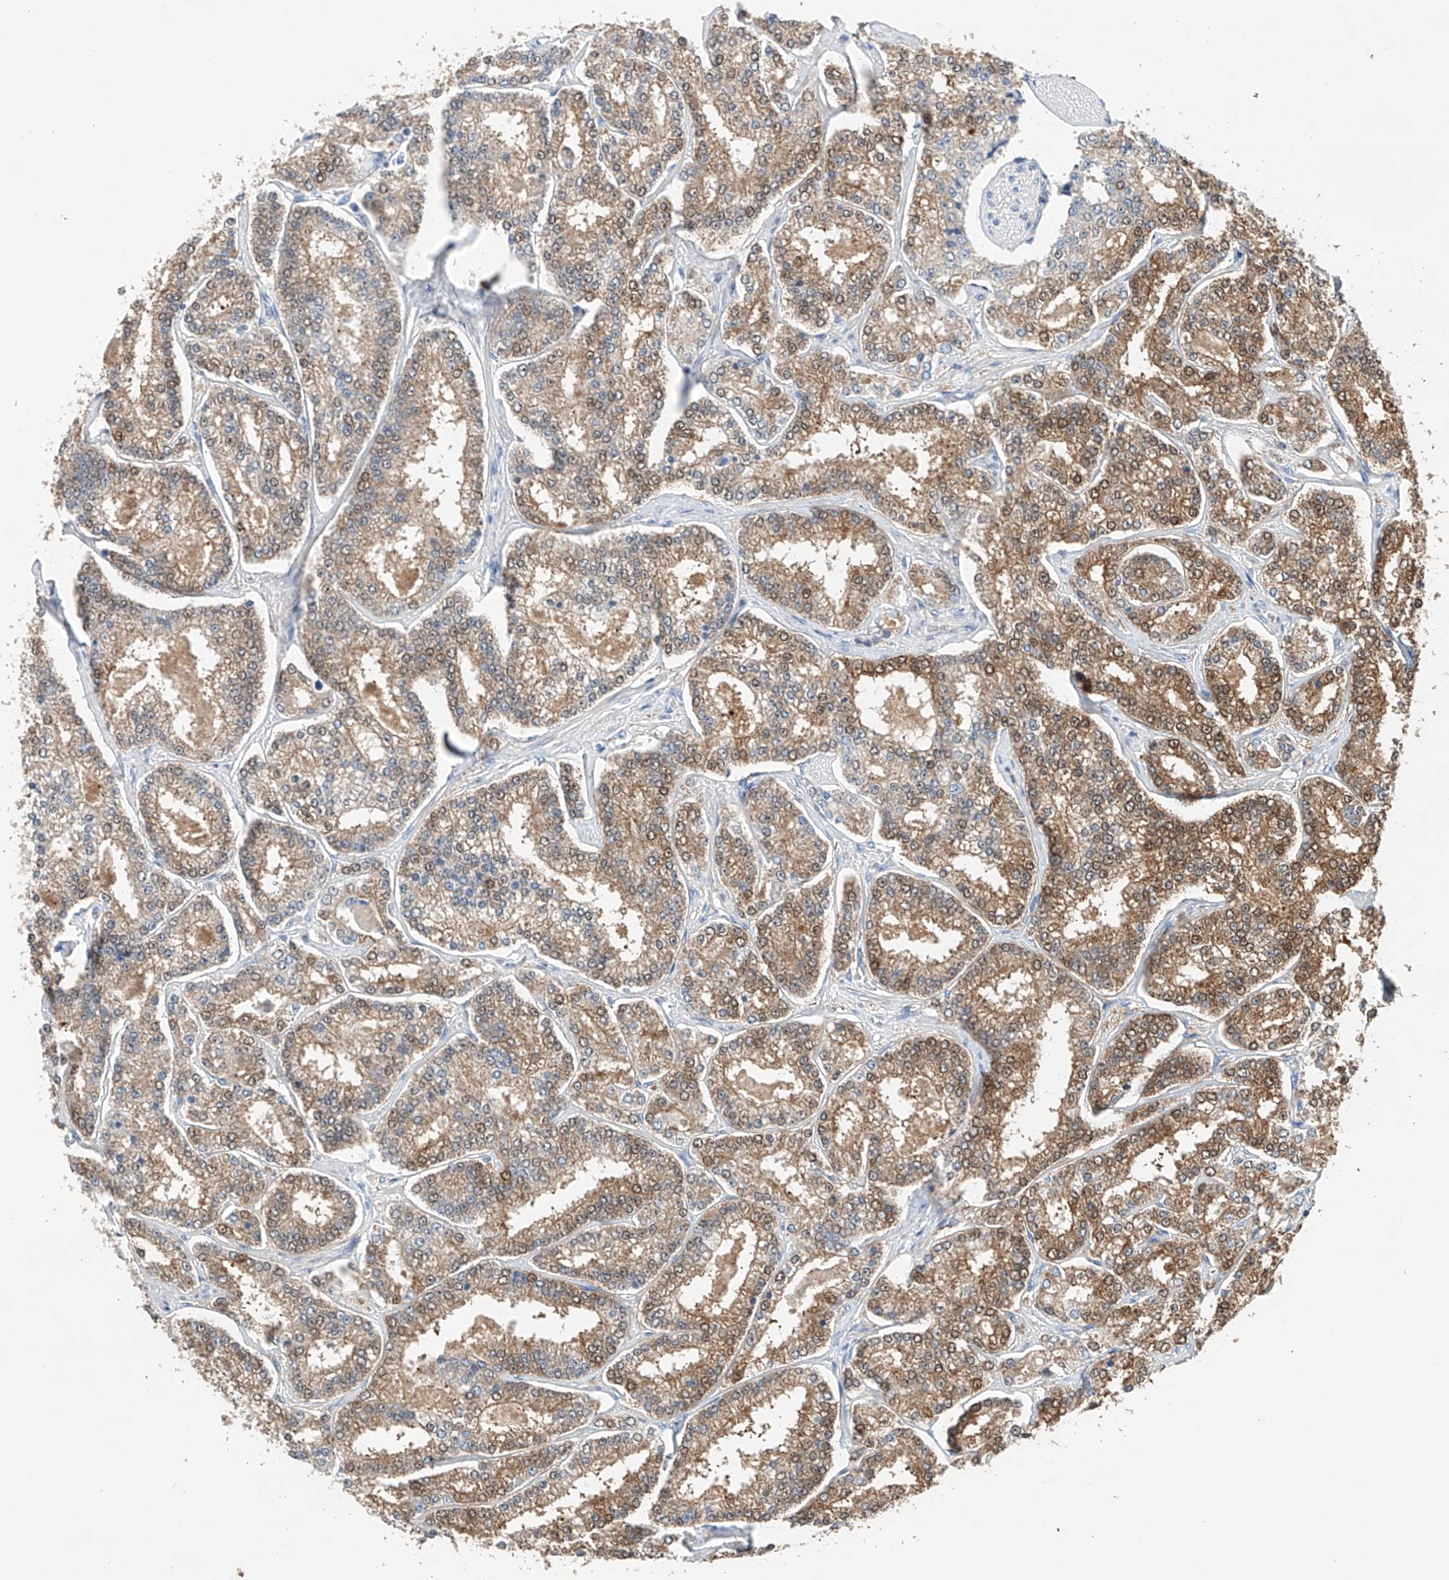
{"staining": {"intensity": "moderate", "quantity": ">75%", "location": "cytoplasmic/membranous,nuclear"}, "tissue": "prostate cancer", "cell_type": "Tumor cells", "image_type": "cancer", "snomed": [{"axis": "morphology", "description": "Normal tissue, NOS"}, {"axis": "morphology", "description": "Adenocarcinoma, High grade"}, {"axis": "topography", "description": "Prostate"}], "caption": "About >75% of tumor cells in human adenocarcinoma (high-grade) (prostate) exhibit moderate cytoplasmic/membranous and nuclear protein positivity as visualized by brown immunohistochemical staining.", "gene": "GPC4", "patient": {"sex": "male", "age": 83}}